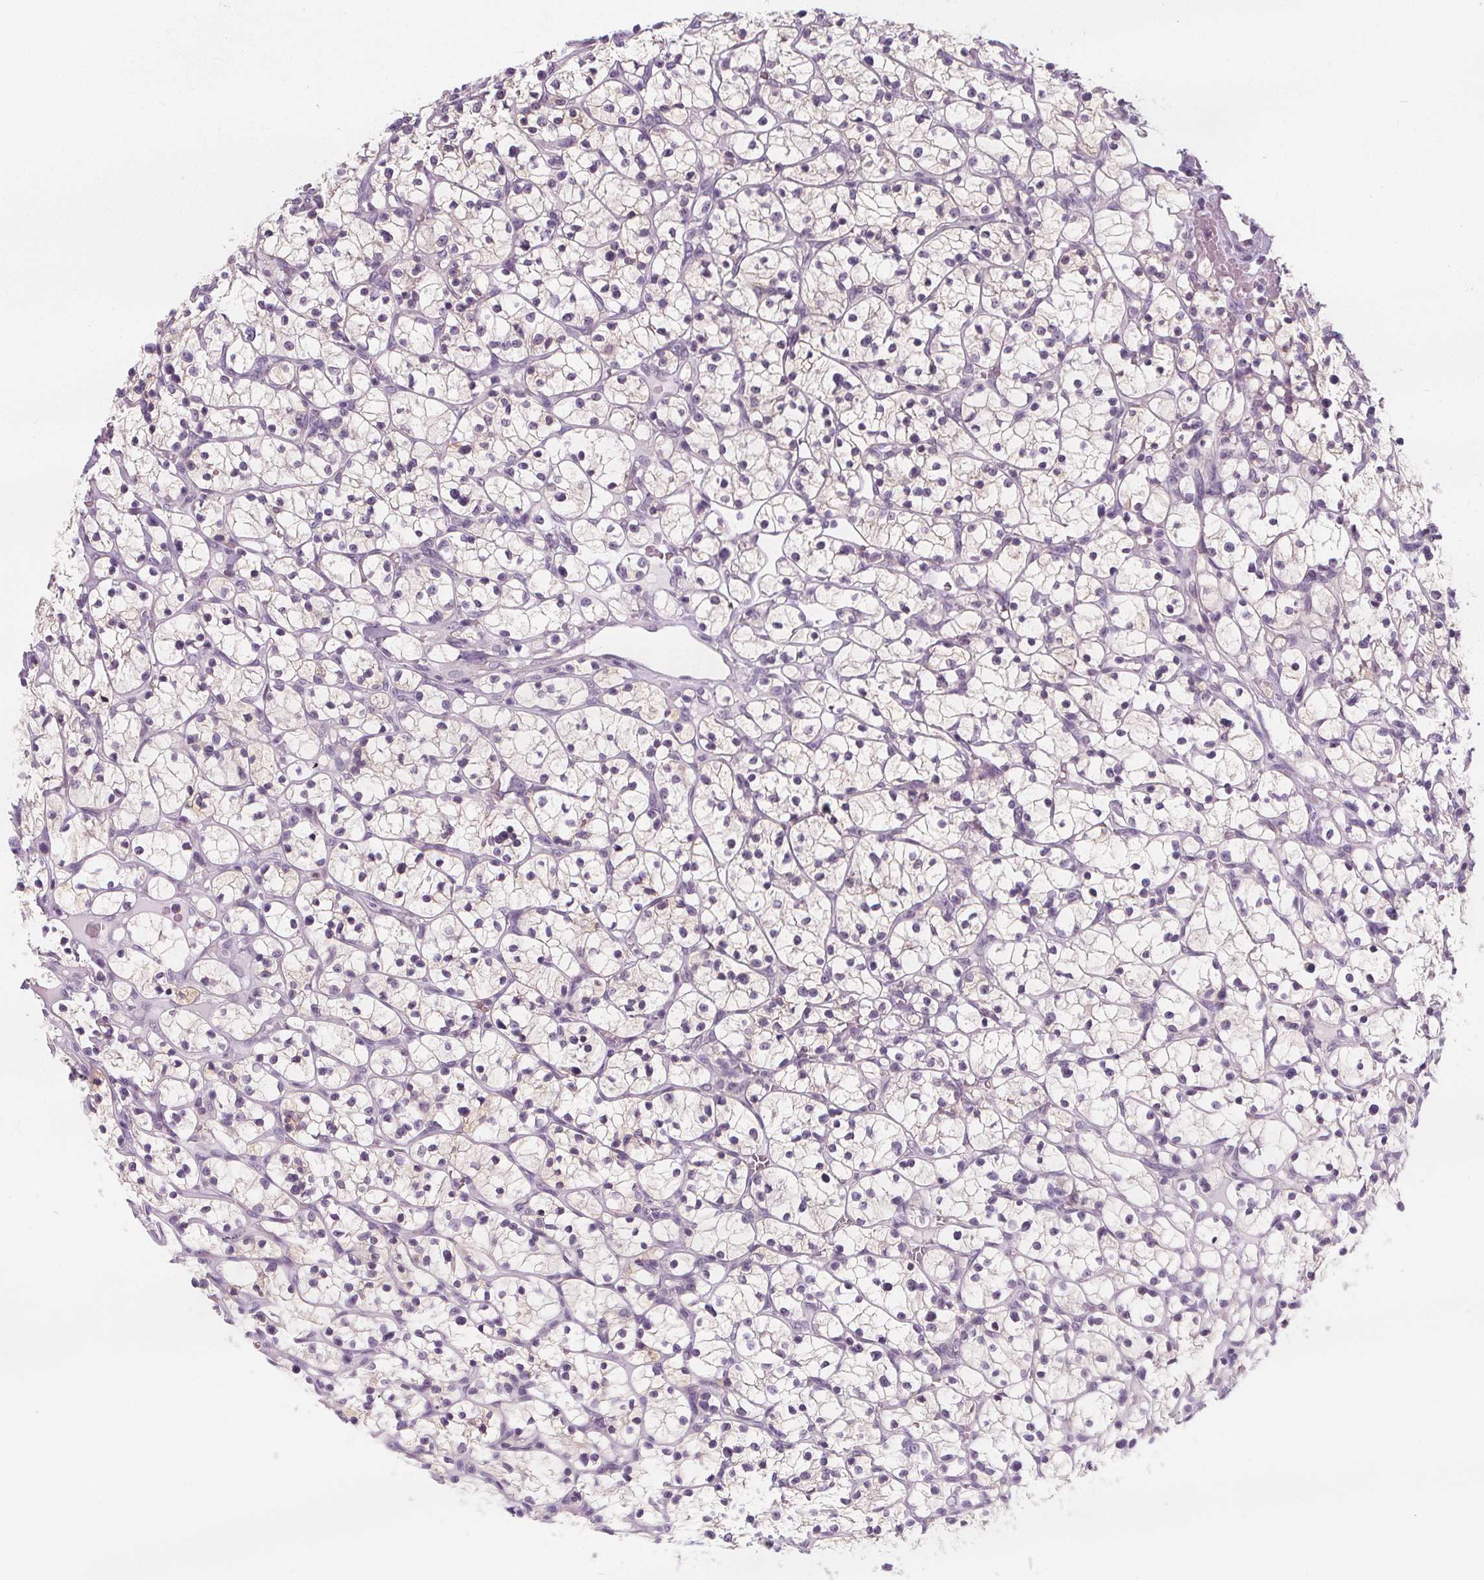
{"staining": {"intensity": "negative", "quantity": "none", "location": "none"}, "tissue": "renal cancer", "cell_type": "Tumor cells", "image_type": "cancer", "snomed": [{"axis": "morphology", "description": "Adenocarcinoma, NOS"}, {"axis": "topography", "description": "Kidney"}], "caption": "Tumor cells are negative for brown protein staining in renal cancer (adenocarcinoma). (DAB (3,3'-diaminobenzidine) IHC visualized using brightfield microscopy, high magnification).", "gene": "UGP2", "patient": {"sex": "female", "age": 64}}